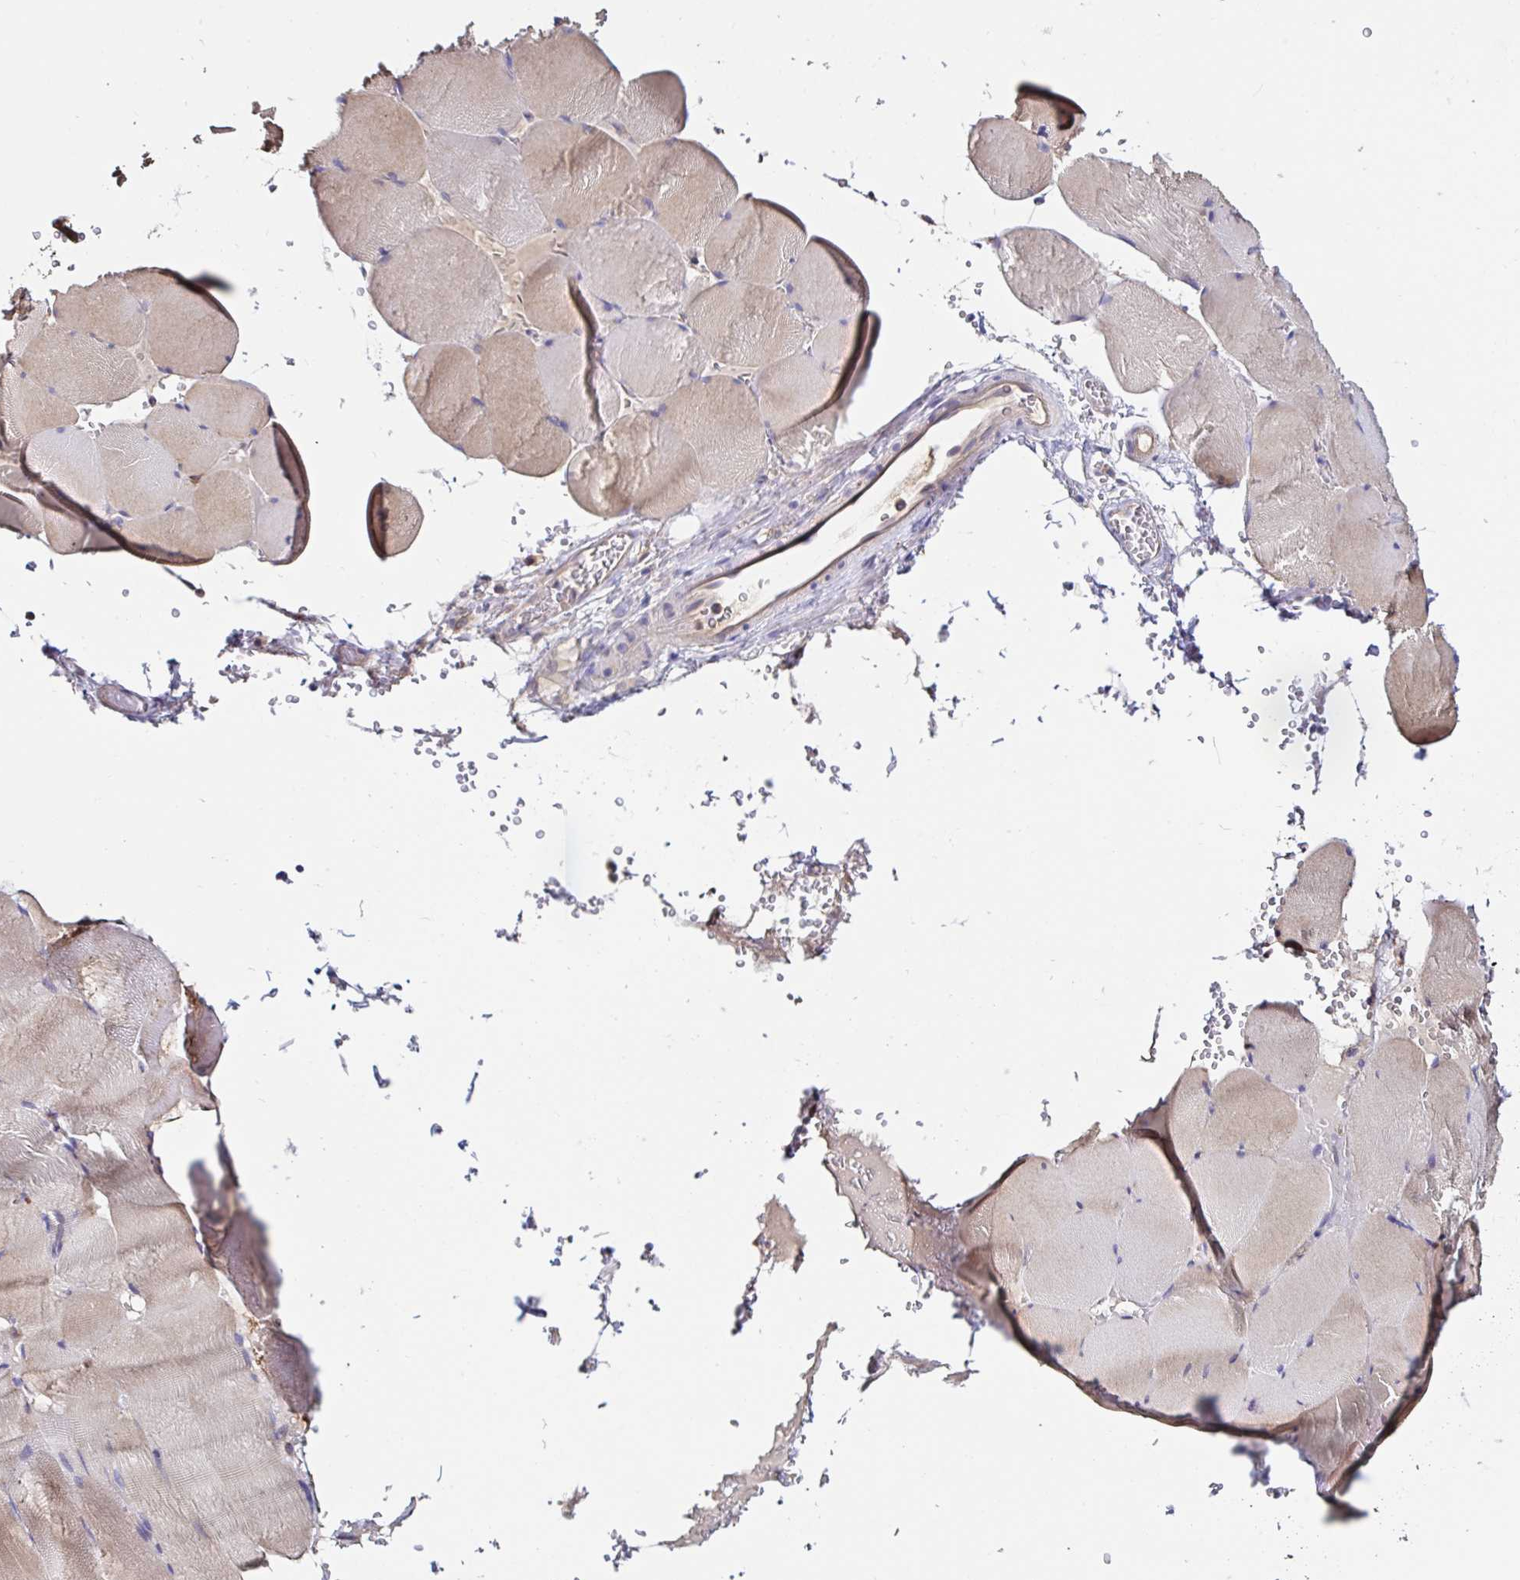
{"staining": {"intensity": "weak", "quantity": "25%-75%", "location": "cytoplasmic/membranous"}, "tissue": "skeletal muscle", "cell_type": "Myocytes", "image_type": "normal", "snomed": [{"axis": "morphology", "description": "Normal tissue, NOS"}, {"axis": "topography", "description": "Skeletal muscle"}, {"axis": "topography", "description": "Head-Neck"}], "caption": "Brown immunohistochemical staining in normal human skeletal muscle demonstrates weak cytoplasmic/membranous expression in approximately 25%-75% of myocytes. (DAB IHC with brightfield microscopy, high magnification).", "gene": "RSRP1", "patient": {"sex": "male", "age": 66}}